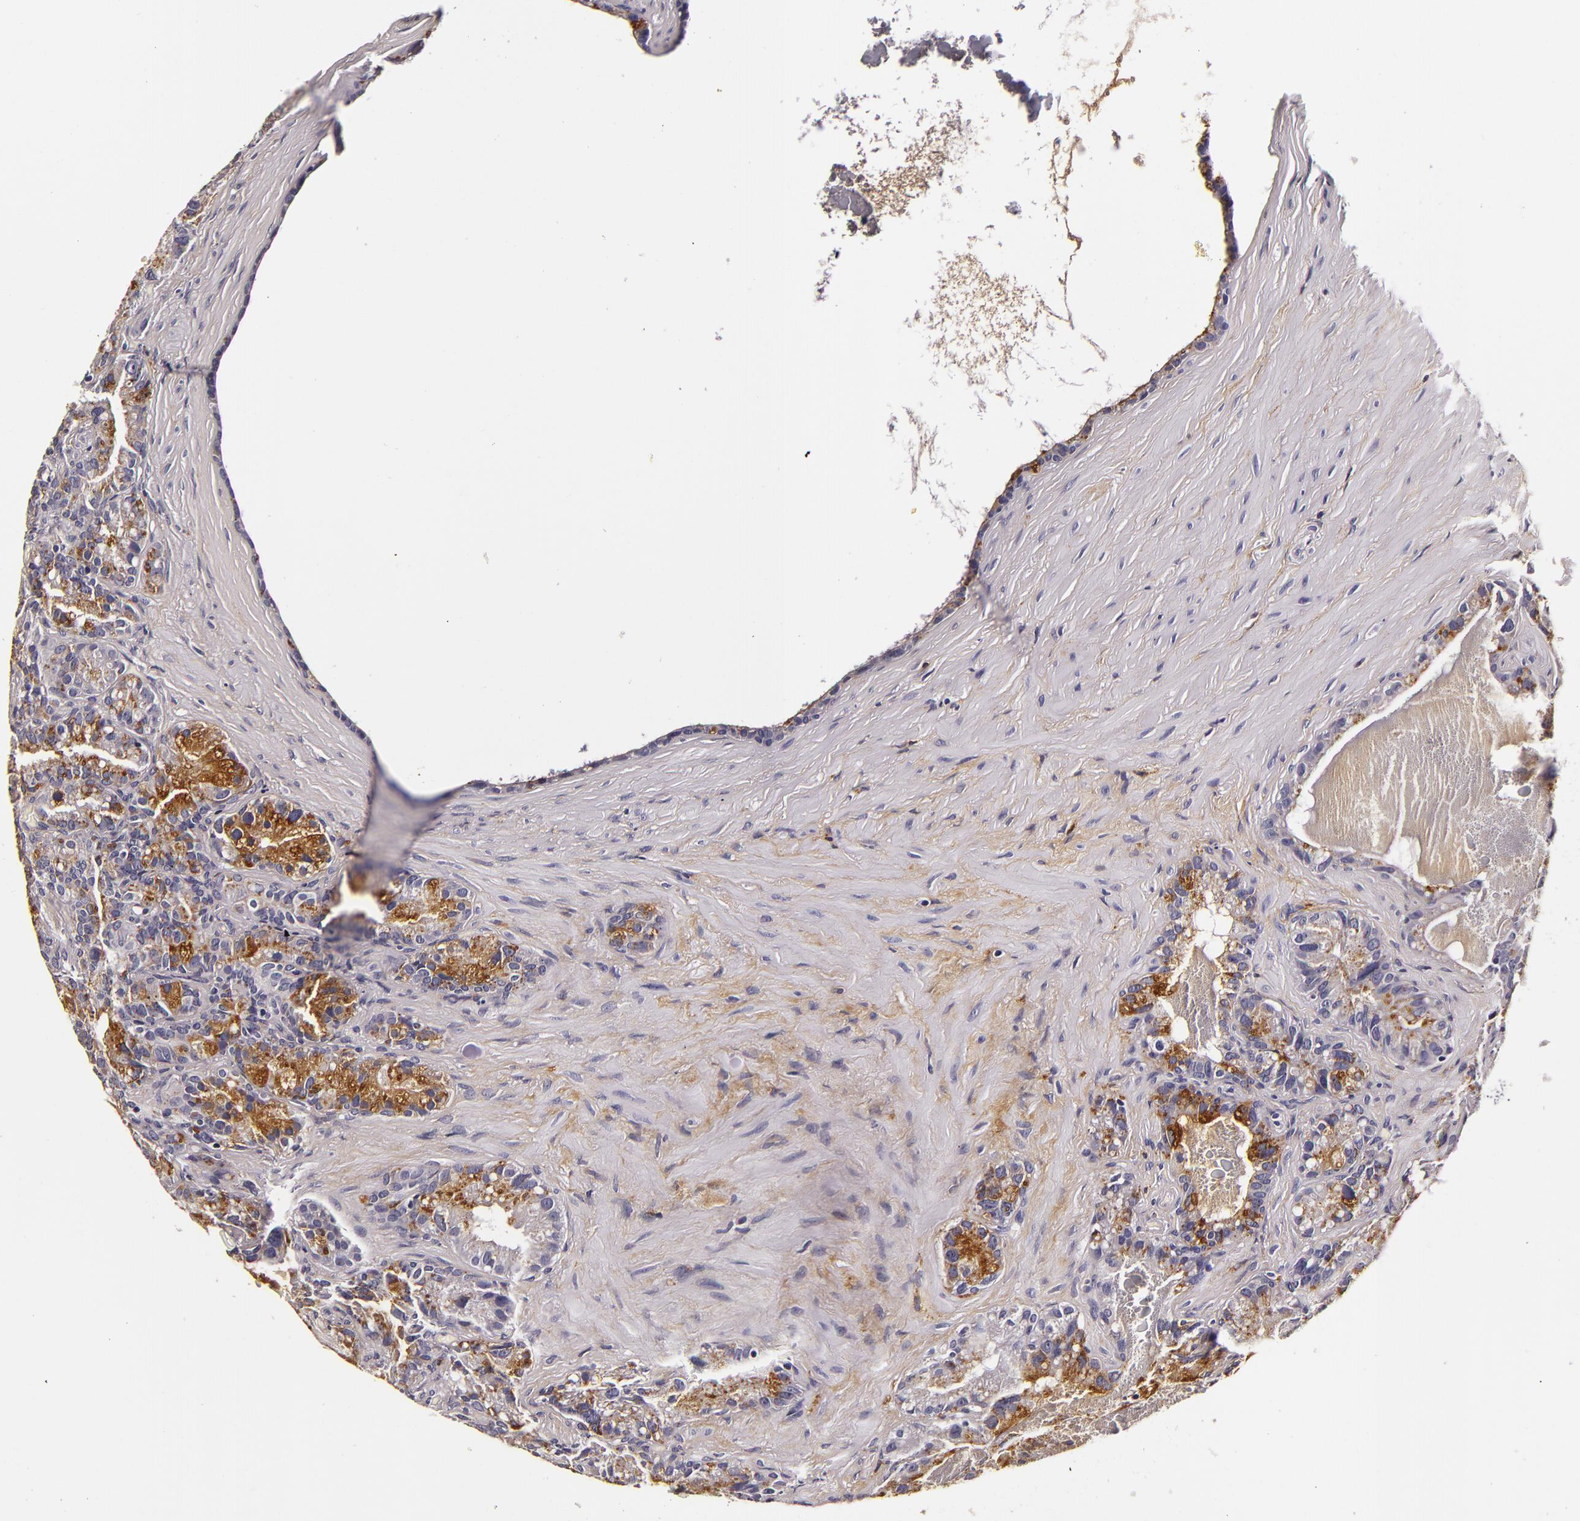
{"staining": {"intensity": "strong", "quantity": "25%-75%", "location": "cytoplasmic/membranous"}, "tissue": "seminal vesicle", "cell_type": "Glandular cells", "image_type": "normal", "snomed": [{"axis": "morphology", "description": "Normal tissue, NOS"}, {"axis": "topography", "description": "Seminal veicle"}], "caption": "IHC micrograph of unremarkable seminal vesicle stained for a protein (brown), which exhibits high levels of strong cytoplasmic/membranous expression in approximately 25%-75% of glandular cells.", "gene": "LGALS3BP", "patient": {"sex": "male", "age": 63}}